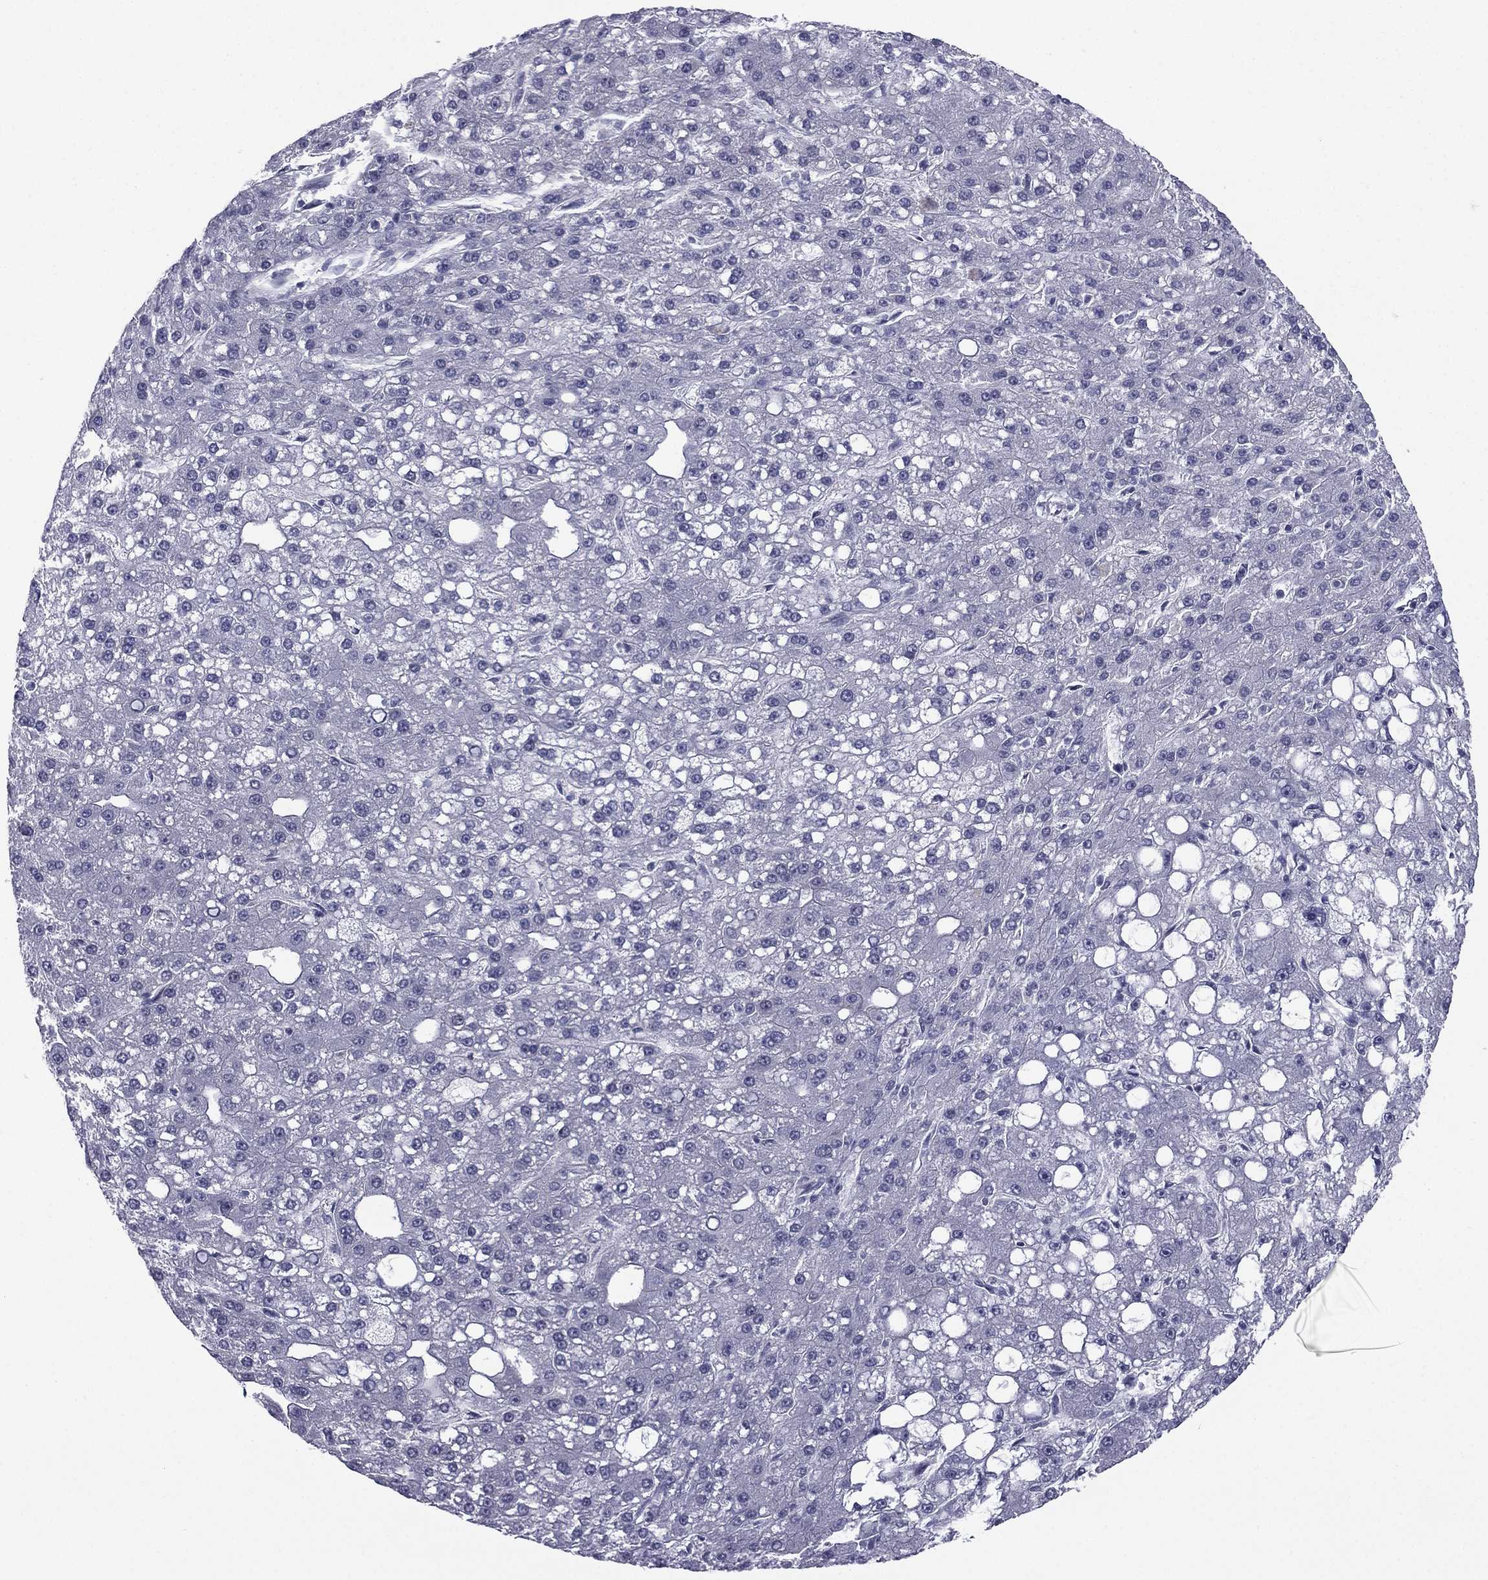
{"staining": {"intensity": "negative", "quantity": "none", "location": "none"}, "tissue": "liver cancer", "cell_type": "Tumor cells", "image_type": "cancer", "snomed": [{"axis": "morphology", "description": "Carcinoma, Hepatocellular, NOS"}, {"axis": "topography", "description": "Liver"}], "caption": "Immunohistochemical staining of human liver cancer shows no significant expression in tumor cells.", "gene": "ACTRT2", "patient": {"sex": "male", "age": 67}}